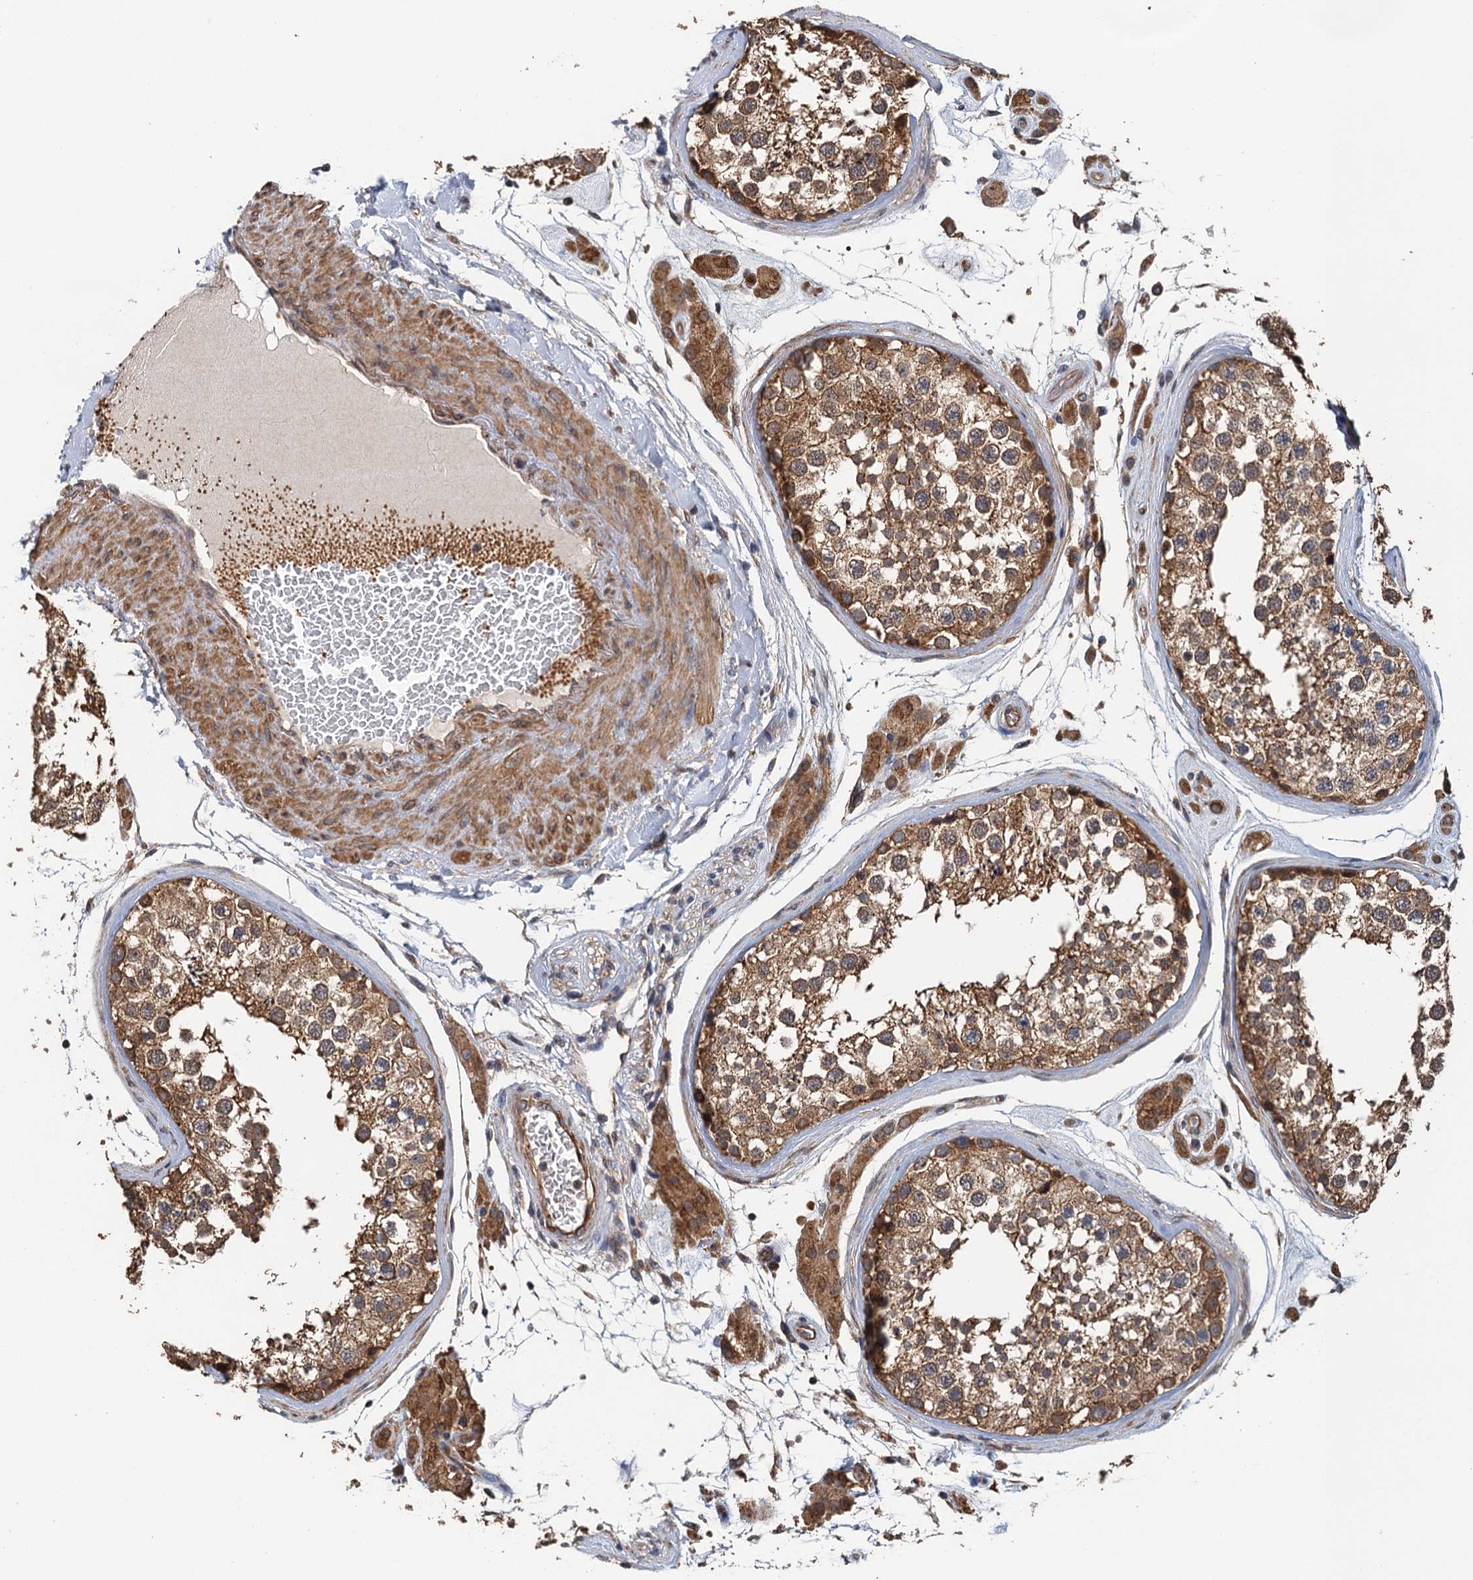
{"staining": {"intensity": "moderate", "quantity": ">75%", "location": "cytoplasmic/membranous"}, "tissue": "testis", "cell_type": "Cells in seminiferous ducts", "image_type": "normal", "snomed": [{"axis": "morphology", "description": "Normal tissue, NOS"}, {"axis": "topography", "description": "Testis"}], "caption": "IHC of normal human testis reveals medium levels of moderate cytoplasmic/membranous expression in about >75% of cells in seminiferous ducts.", "gene": "MEAK7", "patient": {"sex": "male", "age": 46}}